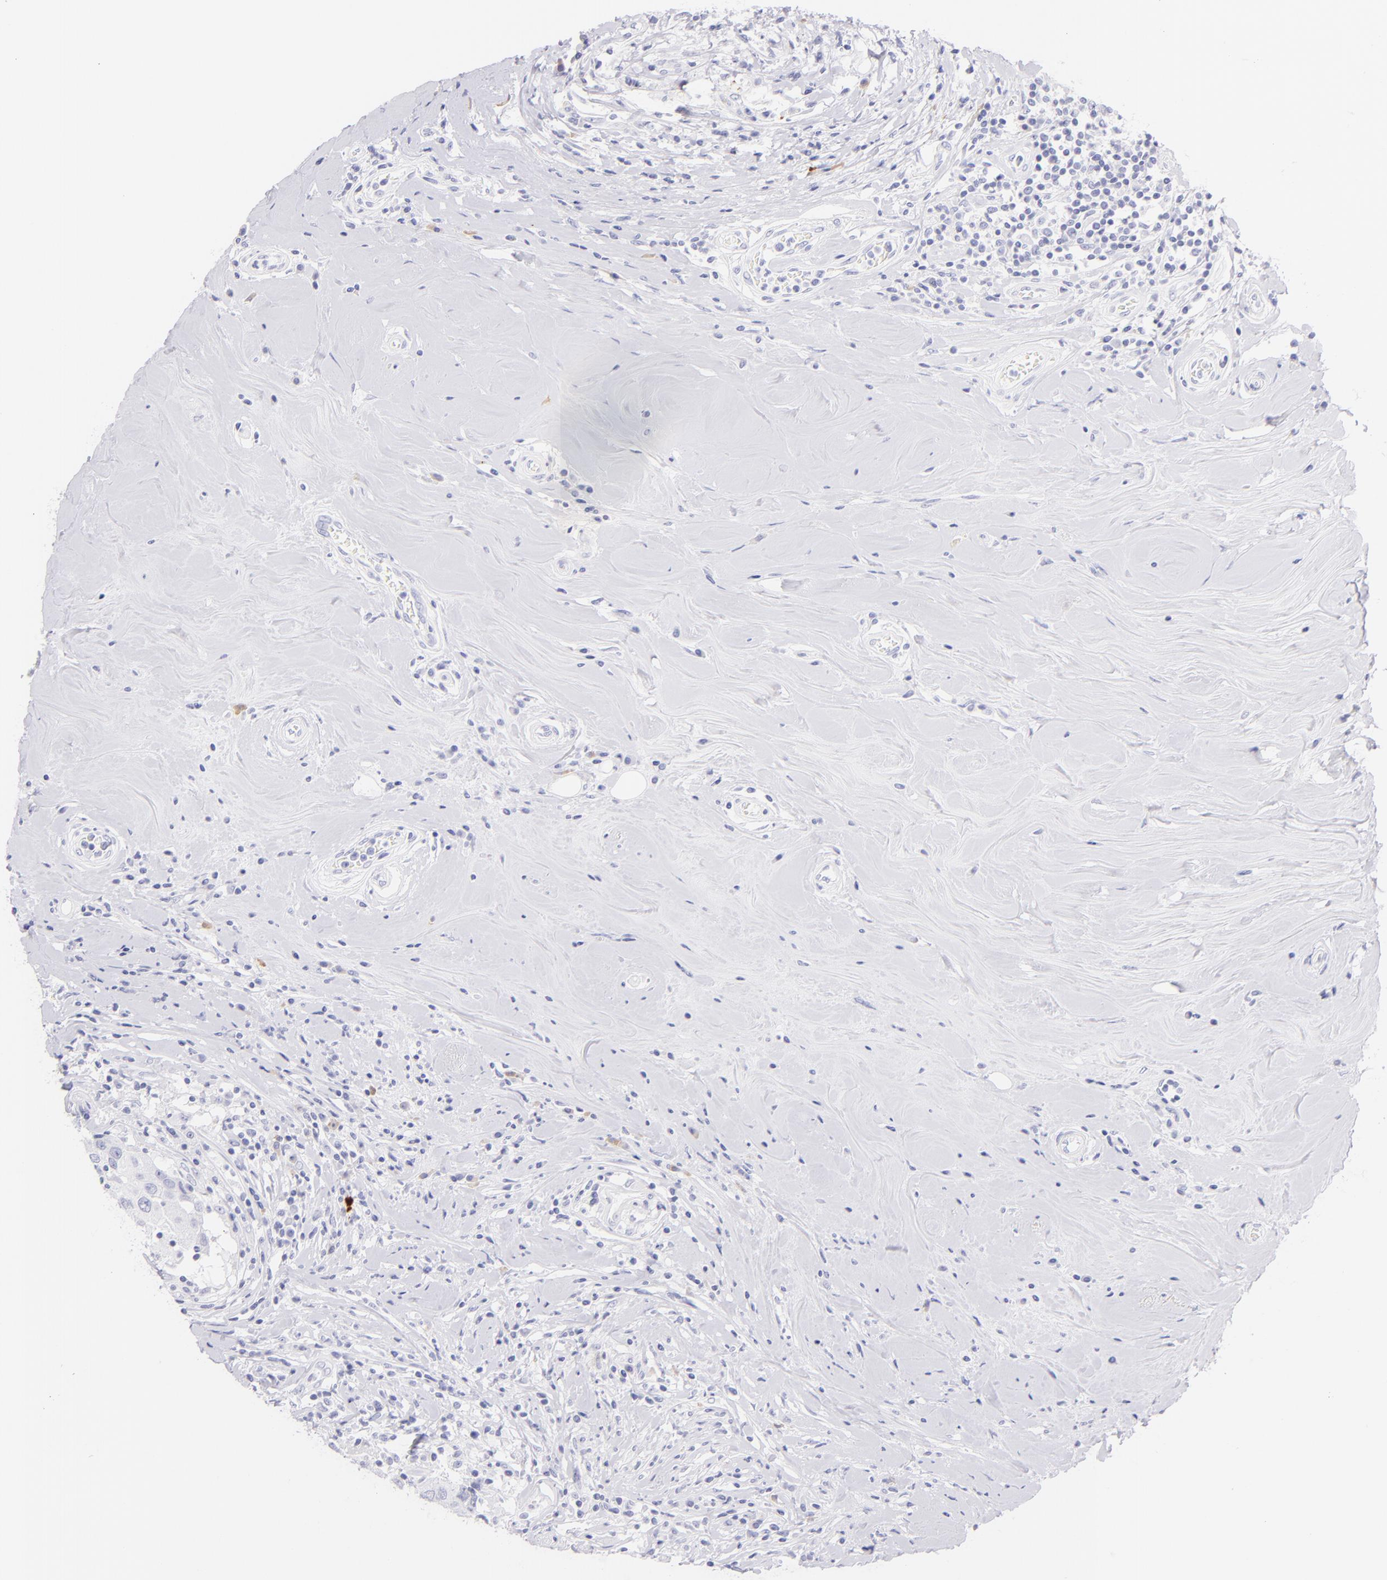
{"staining": {"intensity": "negative", "quantity": "none", "location": "none"}, "tissue": "breast cancer", "cell_type": "Tumor cells", "image_type": "cancer", "snomed": [{"axis": "morphology", "description": "Duct carcinoma"}, {"axis": "topography", "description": "Breast"}], "caption": "The histopathology image exhibits no significant staining in tumor cells of breast infiltrating ductal carcinoma.", "gene": "SDC1", "patient": {"sex": "female", "age": 27}}